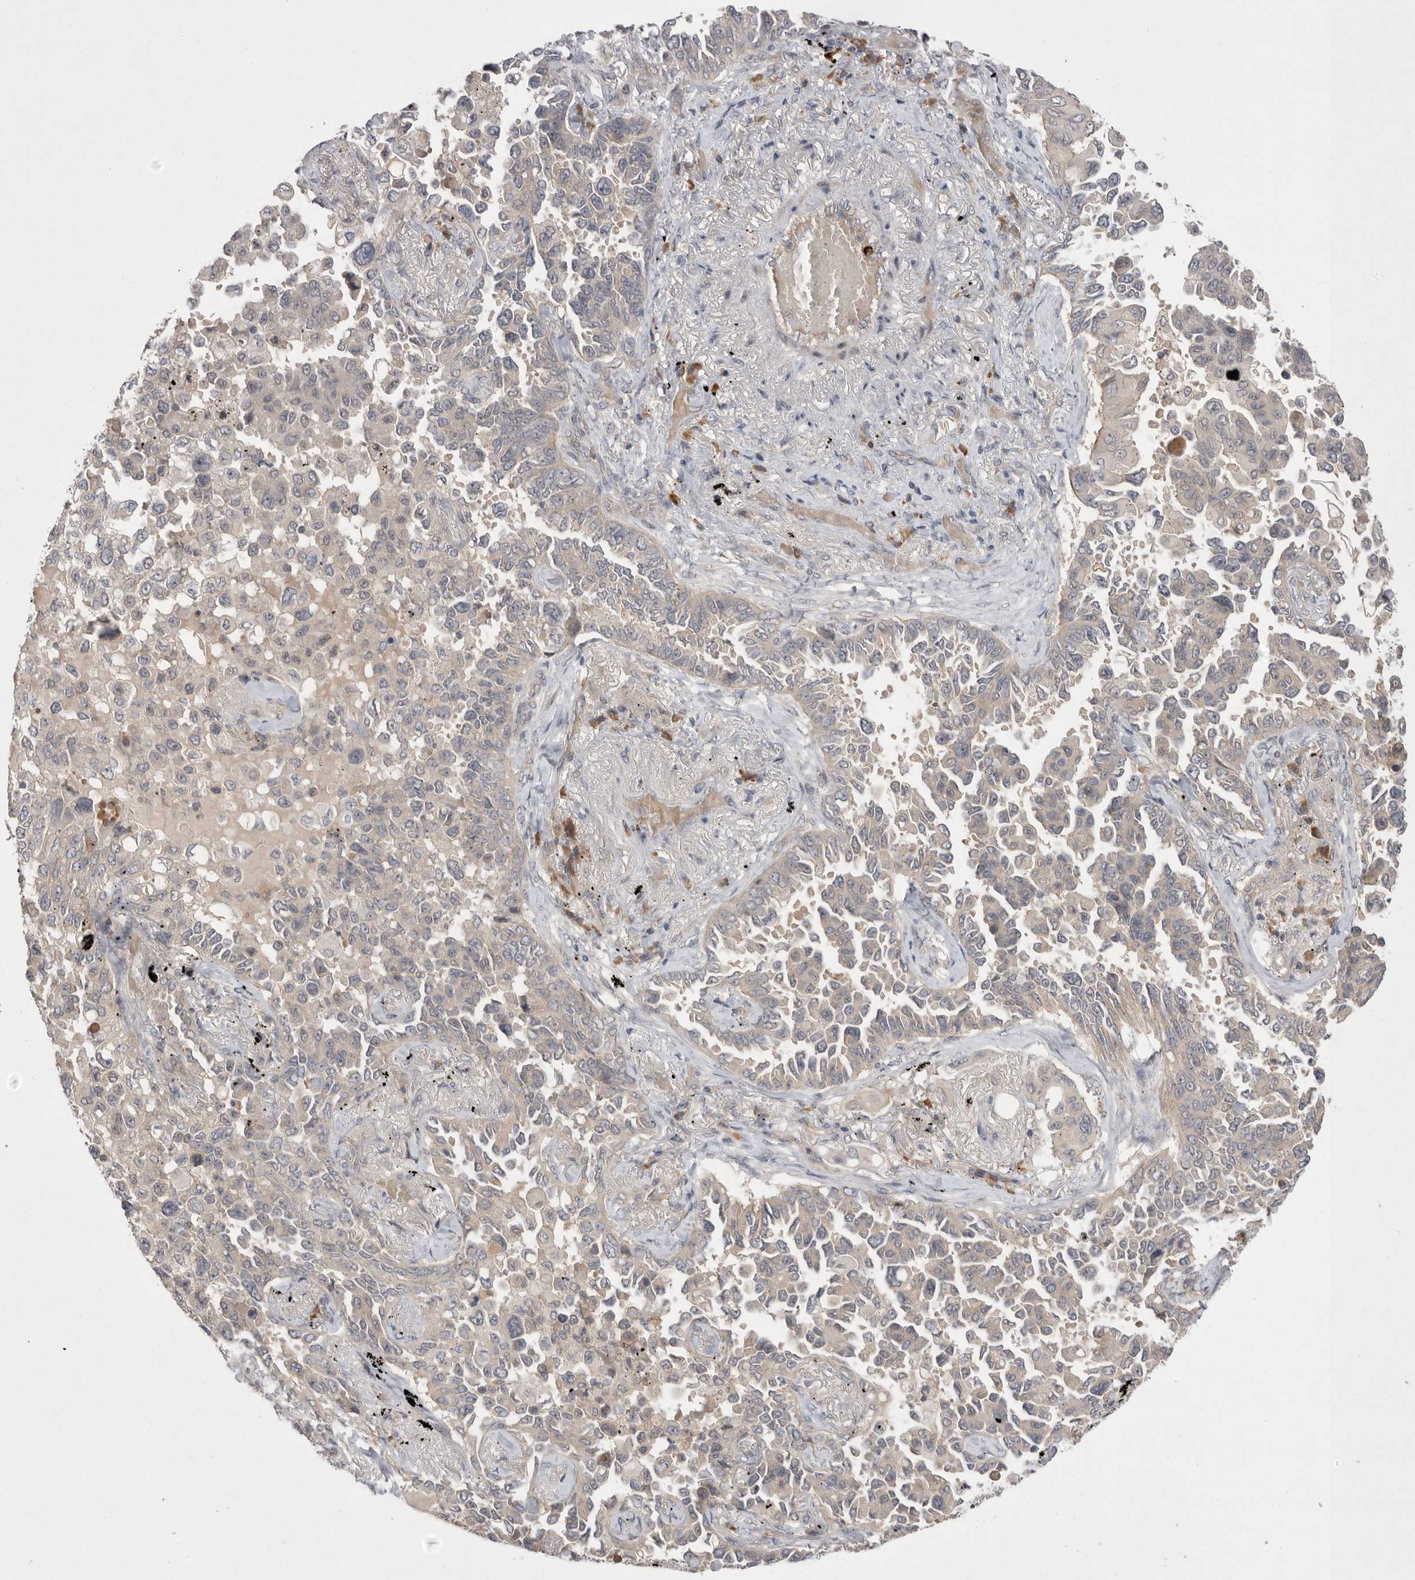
{"staining": {"intensity": "negative", "quantity": "none", "location": "none"}, "tissue": "lung cancer", "cell_type": "Tumor cells", "image_type": "cancer", "snomed": [{"axis": "morphology", "description": "Adenocarcinoma, NOS"}, {"axis": "topography", "description": "Lung"}], "caption": "There is no significant positivity in tumor cells of lung cancer (adenocarcinoma).", "gene": "NRCAM", "patient": {"sex": "female", "age": 67}}